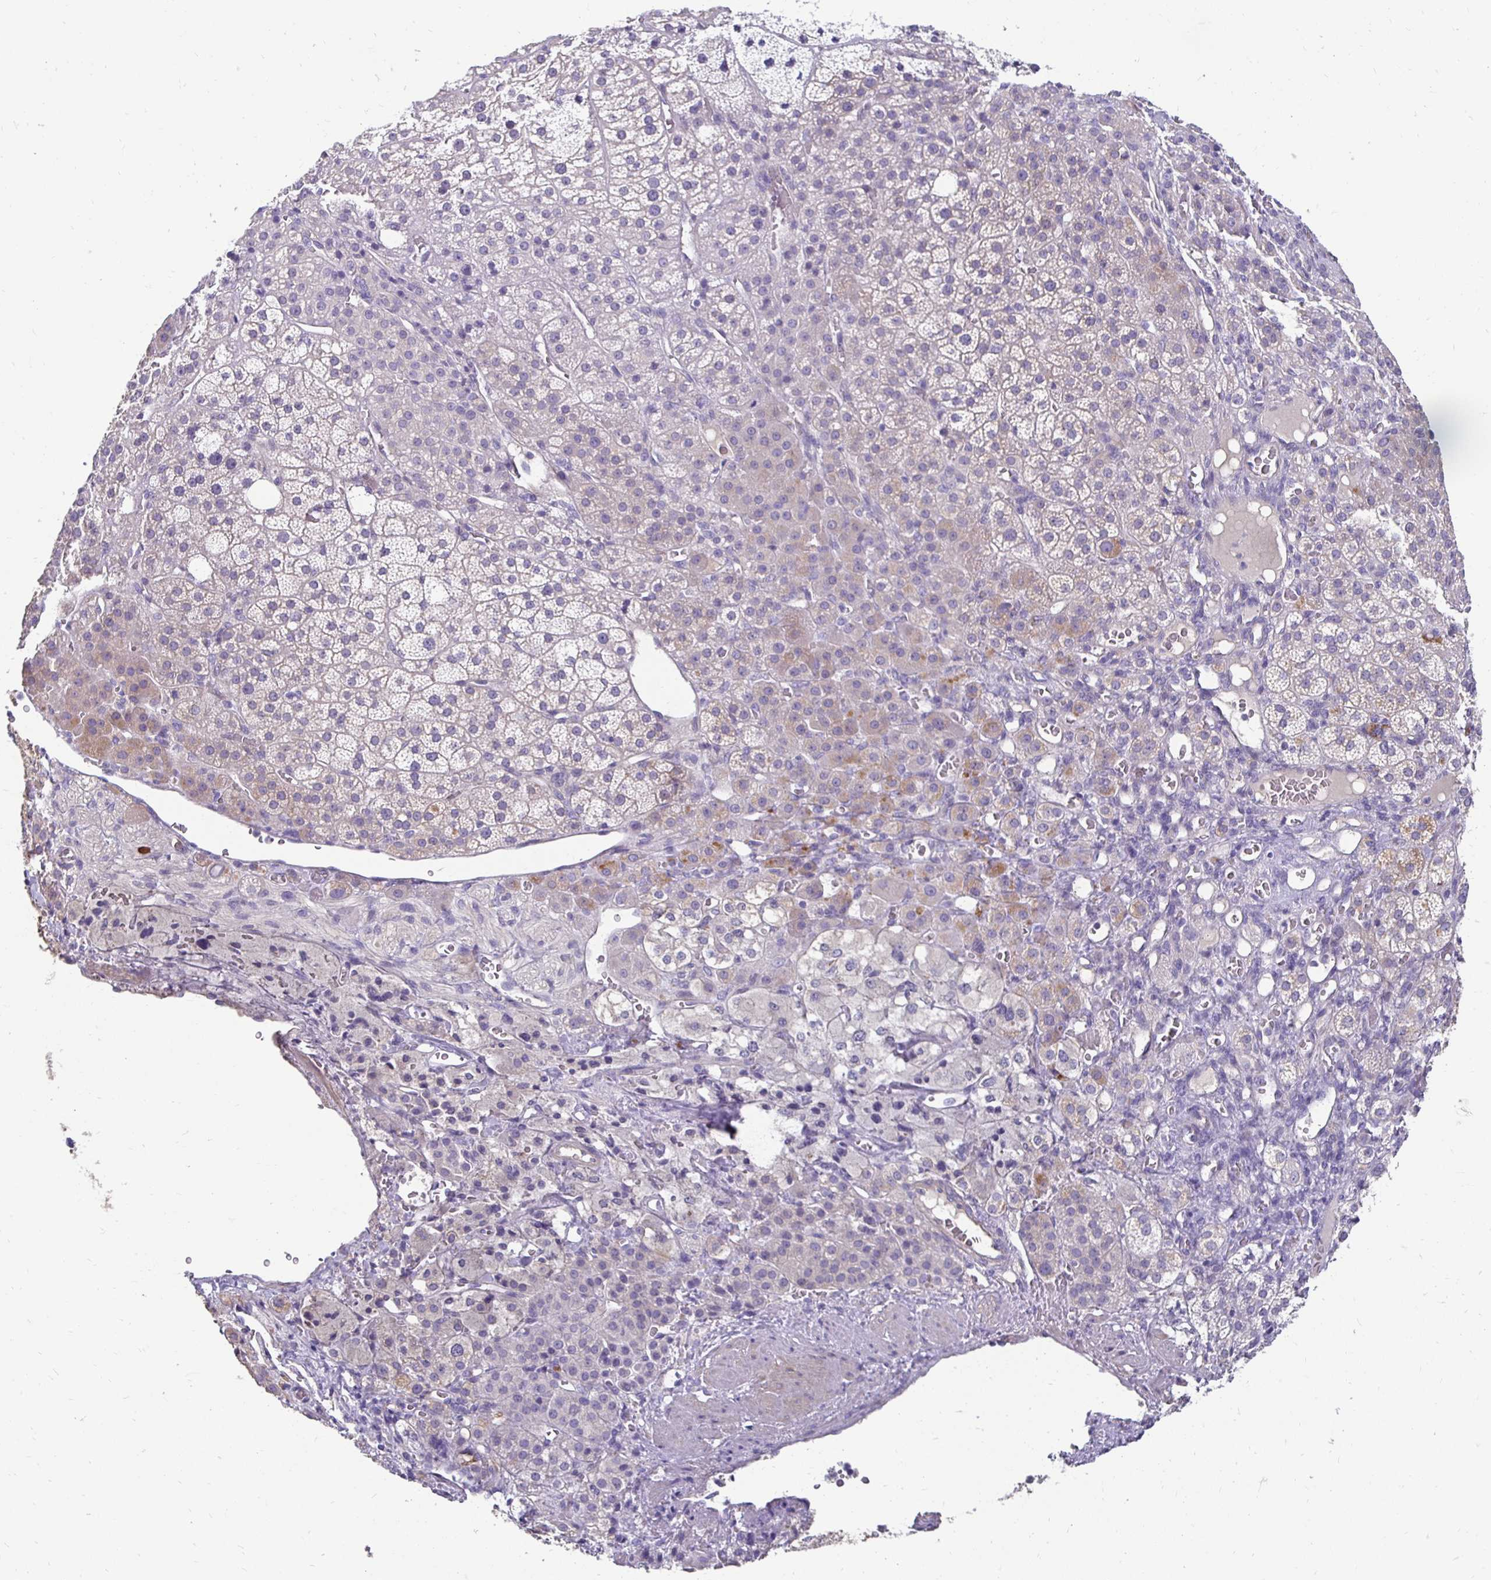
{"staining": {"intensity": "weak", "quantity": "<25%", "location": "cytoplasmic/membranous"}, "tissue": "adrenal gland", "cell_type": "Glandular cells", "image_type": "normal", "snomed": [{"axis": "morphology", "description": "Normal tissue, NOS"}, {"axis": "topography", "description": "Adrenal gland"}], "caption": "A high-resolution image shows immunohistochemistry (IHC) staining of normal adrenal gland, which demonstrates no significant expression in glandular cells.", "gene": "AKAP6", "patient": {"sex": "female", "age": 60}}